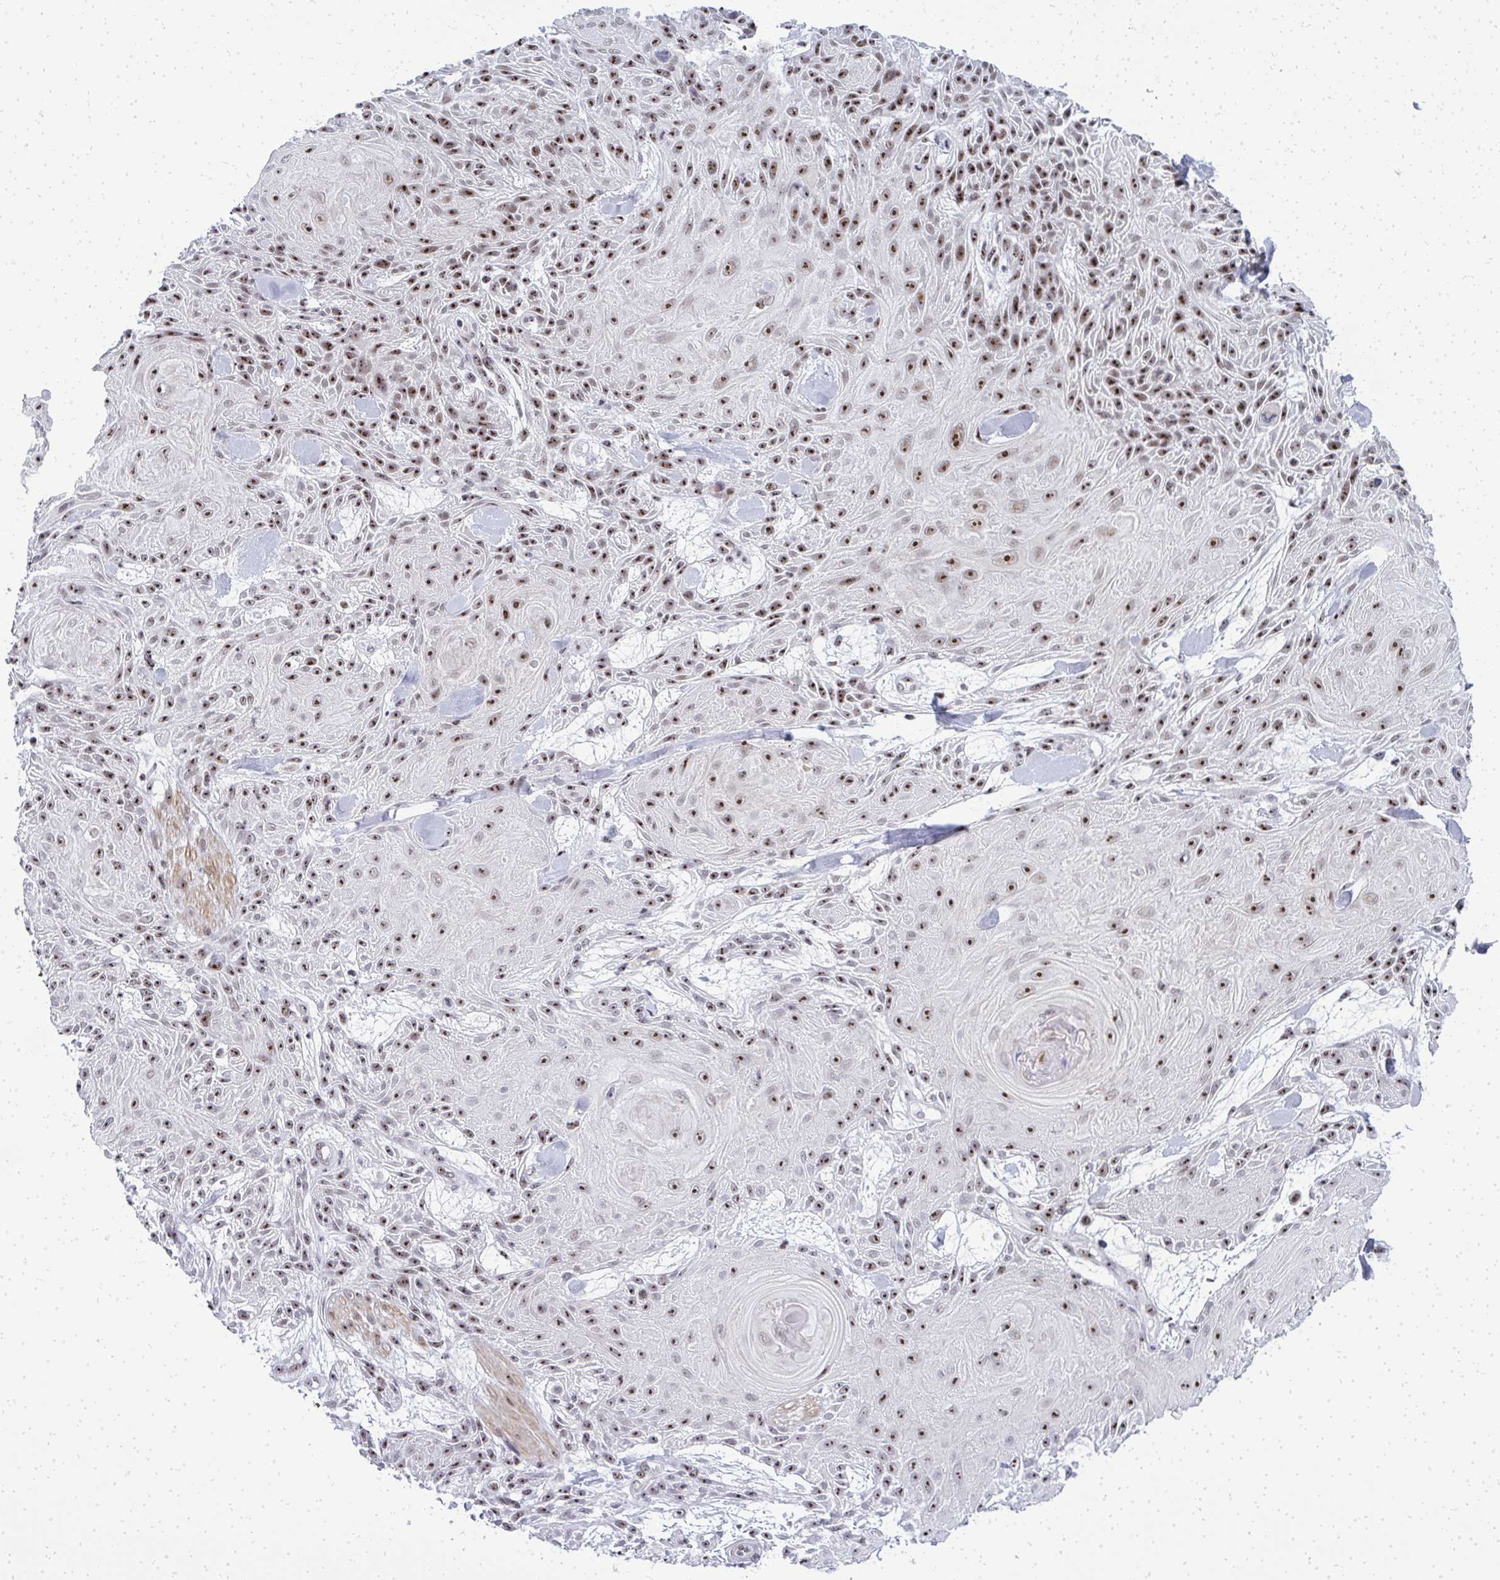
{"staining": {"intensity": "moderate", "quantity": ">75%", "location": "nuclear"}, "tissue": "skin cancer", "cell_type": "Tumor cells", "image_type": "cancer", "snomed": [{"axis": "morphology", "description": "Squamous cell carcinoma, NOS"}, {"axis": "topography", "description": "Skin"}], "caption": "Skin cancer (squamous cell carcinoma) stained for a protein demonstrates moderate nuclear positivity in tumor cells.", "gene": "SIRT7", "patient": {"sex": "male", "age": 88}}